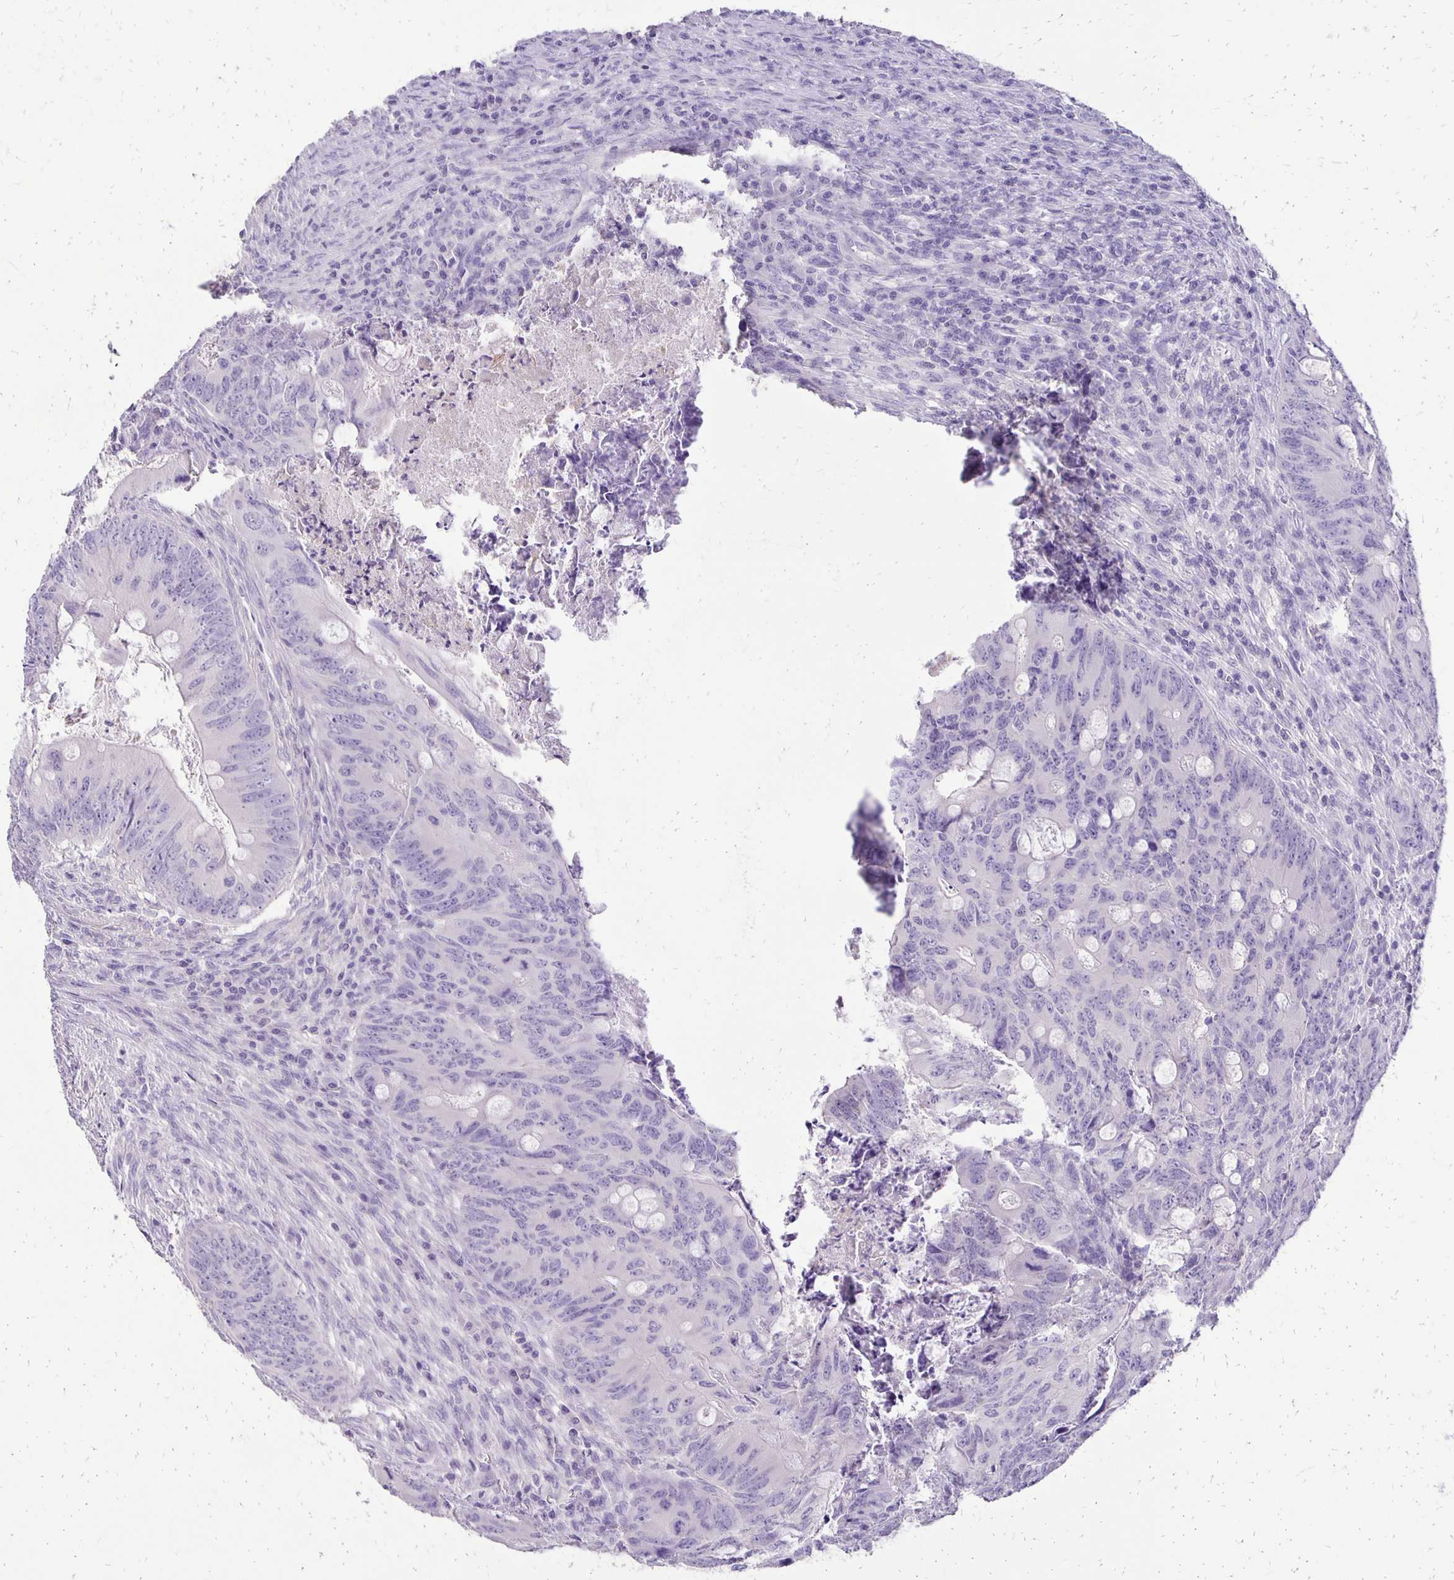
{"staining": {"intensity": "negative", "quantity": "none", "location": "none"}, "tissue": "colorectal cancer", "cell_type": "Tumor cells", "image_type": "cancer", "snomed": [{"axis": "morphology", "description": "Adenocarcinoma, NOS"}, {"axis": "topography", "description": "Colon"}], "caption": "The micrograph shows no staining of tumor cells in colorectal cancer.", "gene": "ANKRD45", "patient": {"sex": "female", "age": 74}}